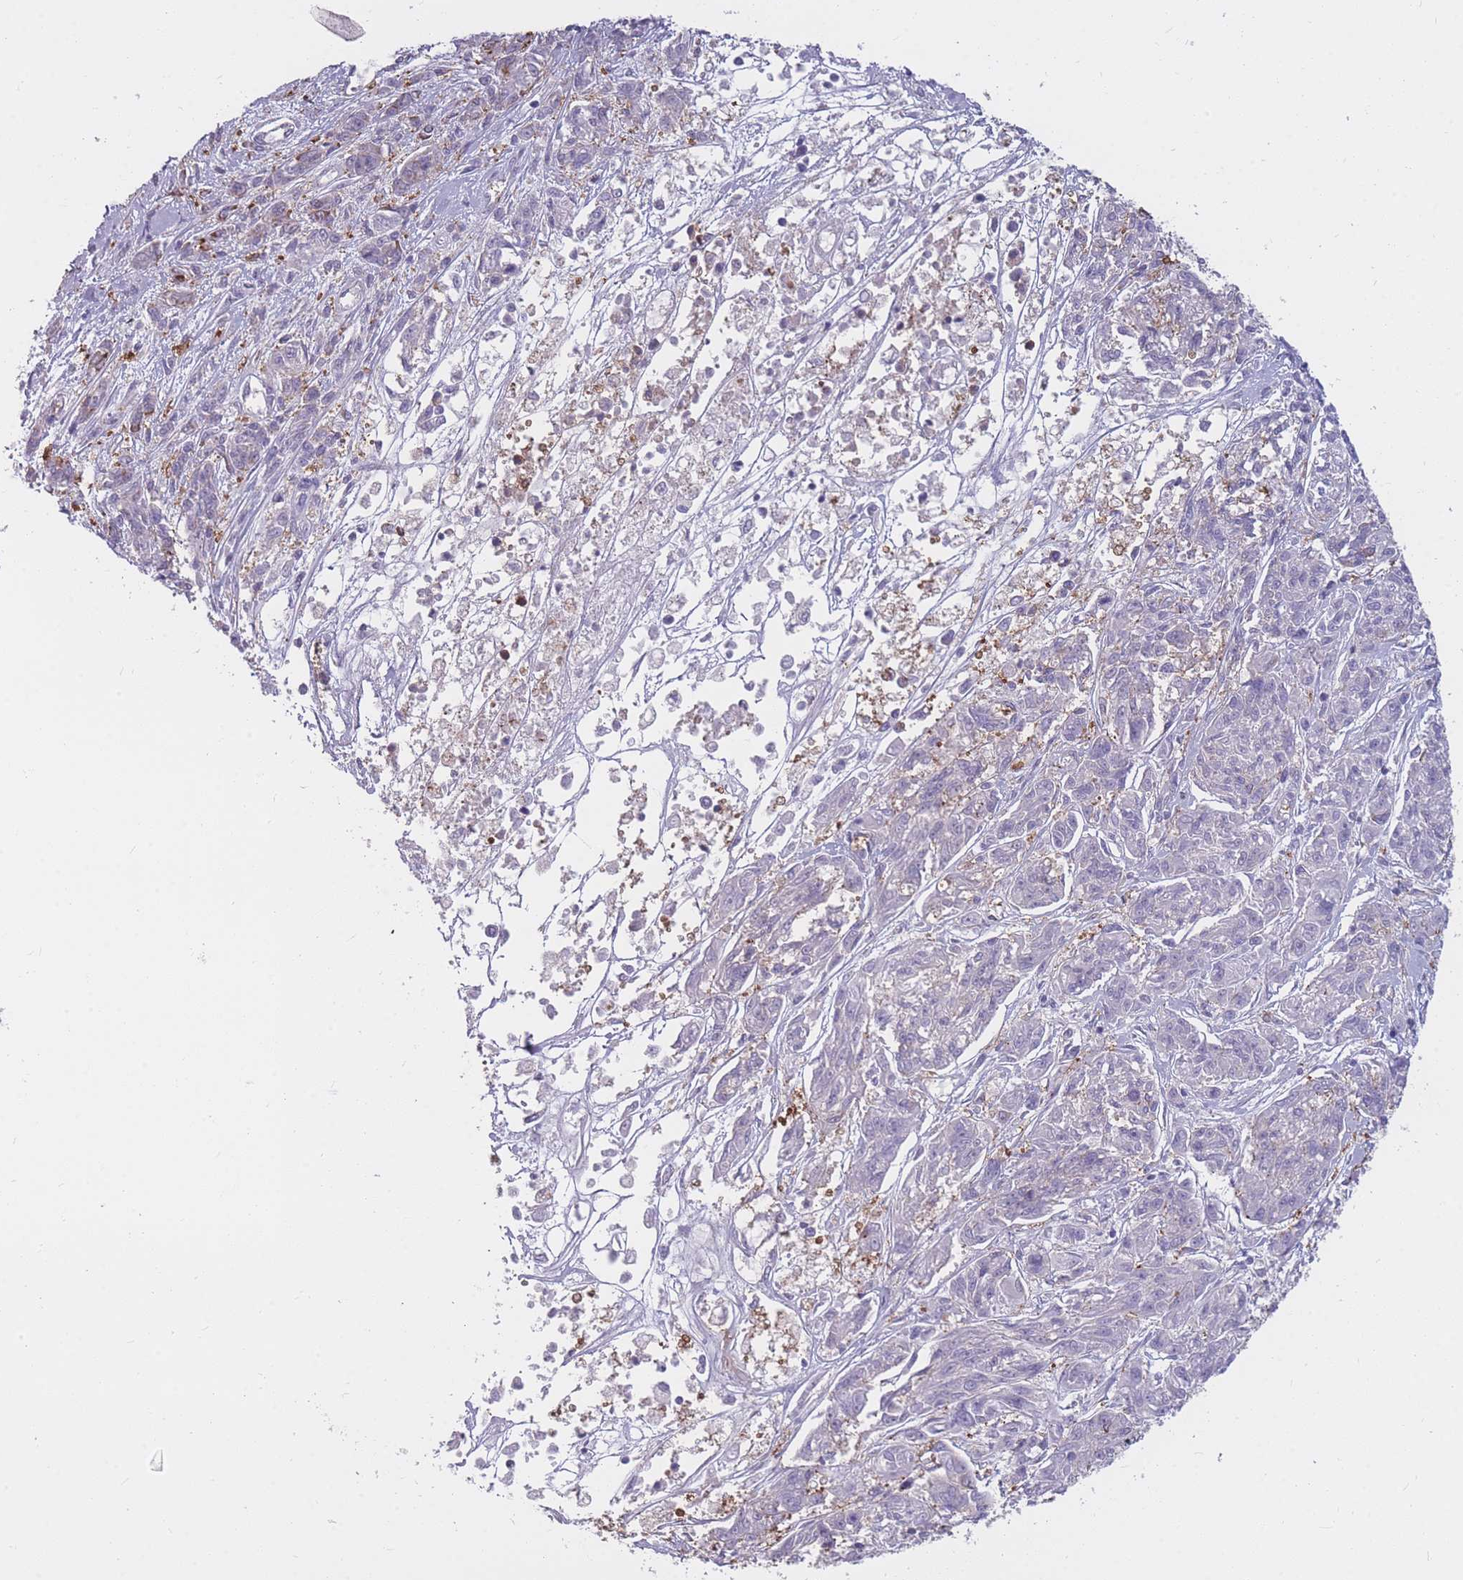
{"staining": {"intensity": "negative", "quantity": "none", "location": "none"}, "tissue": "melanoma", "cell_type": "Tumor cells", "image_type": "cancer", "snomed": [{"axis": "morphology", "description": "Malignant melanoma, NOS"}, {"axis": "topography", "description": "Skin"}], "caption": "Tumor cells show no significant expression in malignant melanoma.", "gene": "GNA11", "patient": {"sex": "male", "age": 53}}